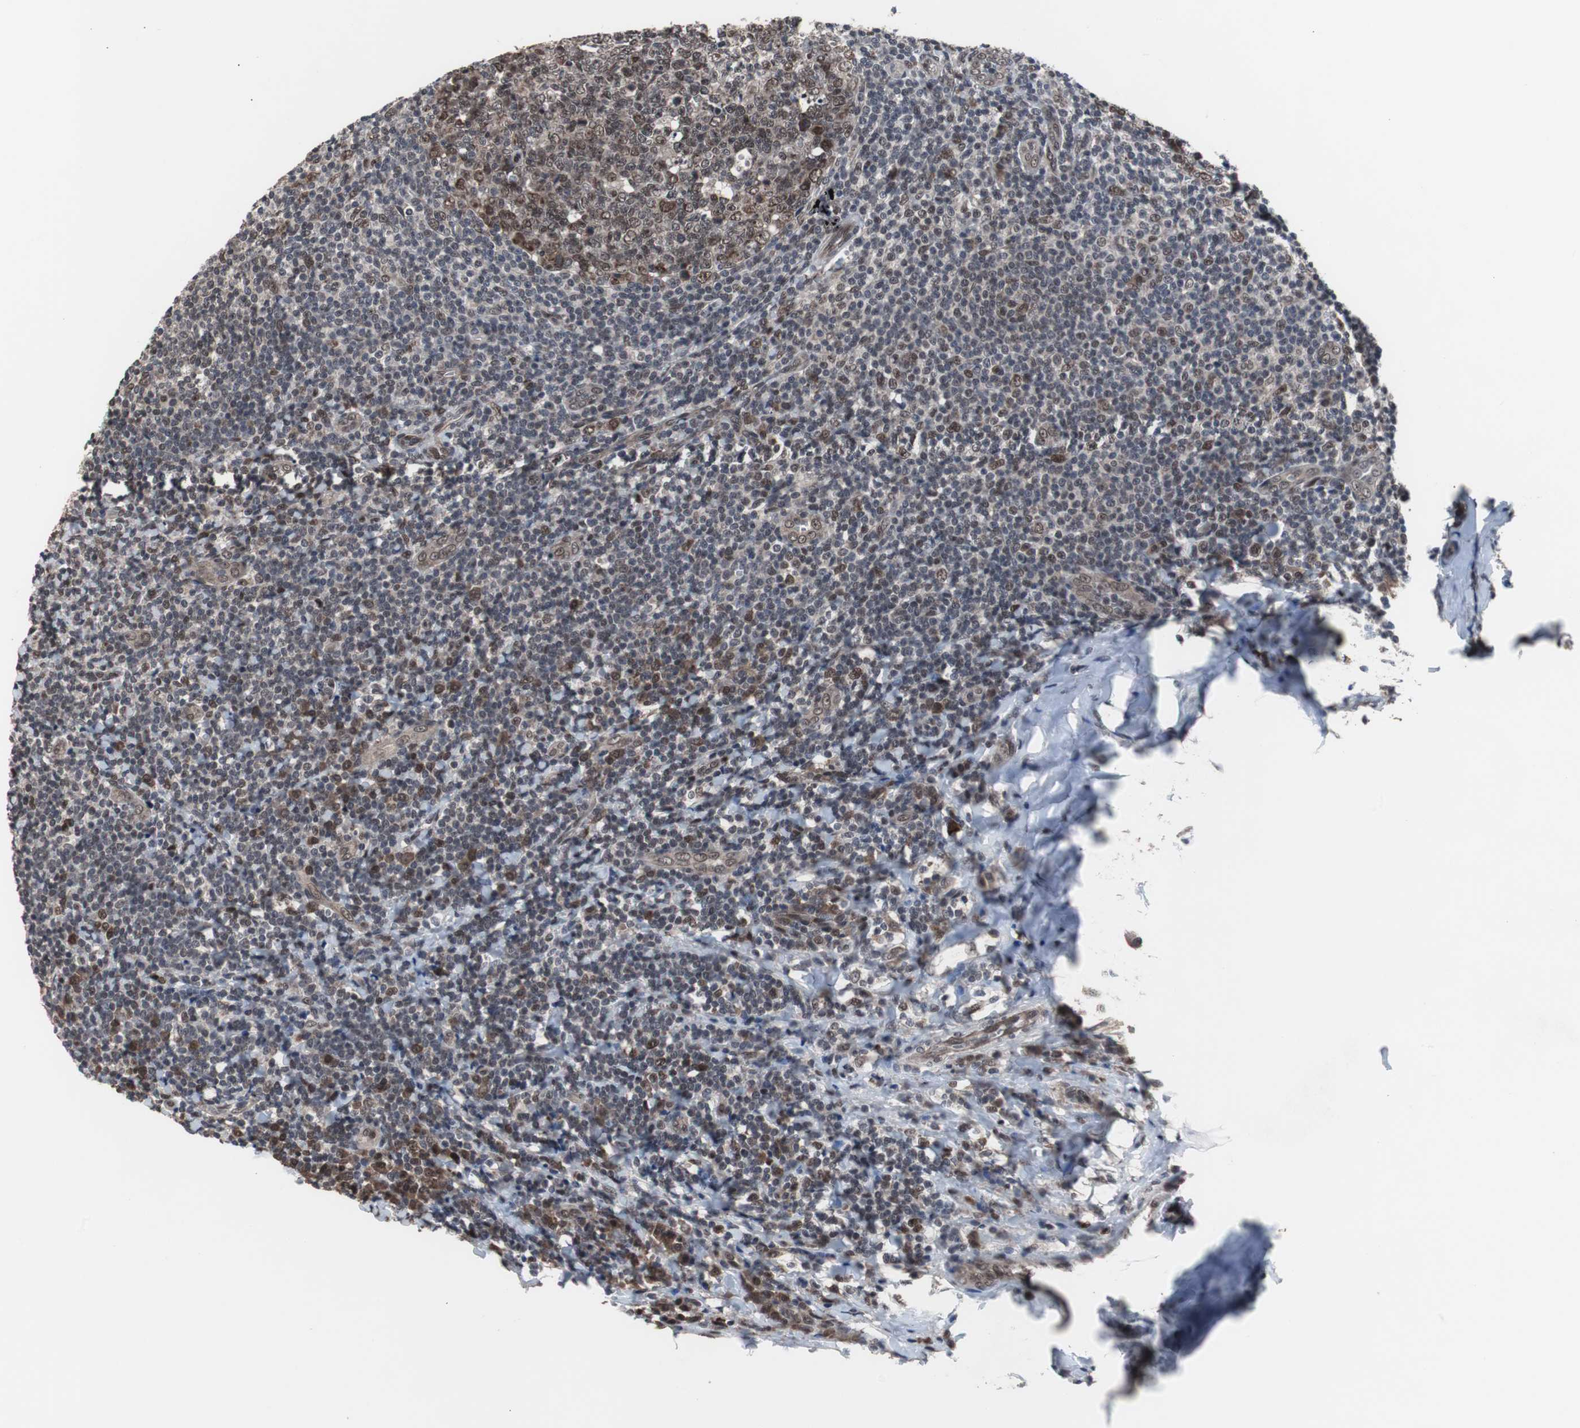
{"staining": {"intensity": "moderate", "quantity": ">75%", "location": "nuclear"}, "tissue": "tonsil", "cell_type": "Germinal center cells", "image_type": "normal", "snomed": [{"axis": "morphology", "description": "Normal tissue, NOS"}, {"axis": "topography", "description": "Tonsil"}], "caption": "A micrograph of human tonsil stained for a protein exhibits moderate nuclear brown staining in germinal center cells. The staining was performed using DAB (3,3'-diaminobenzidine), with brown indicating positive protein expression. Nuclei are stained blue with hematoxylin.", "gene": "GTF2F2", "patient": {"sex": "male", "age": 31}}